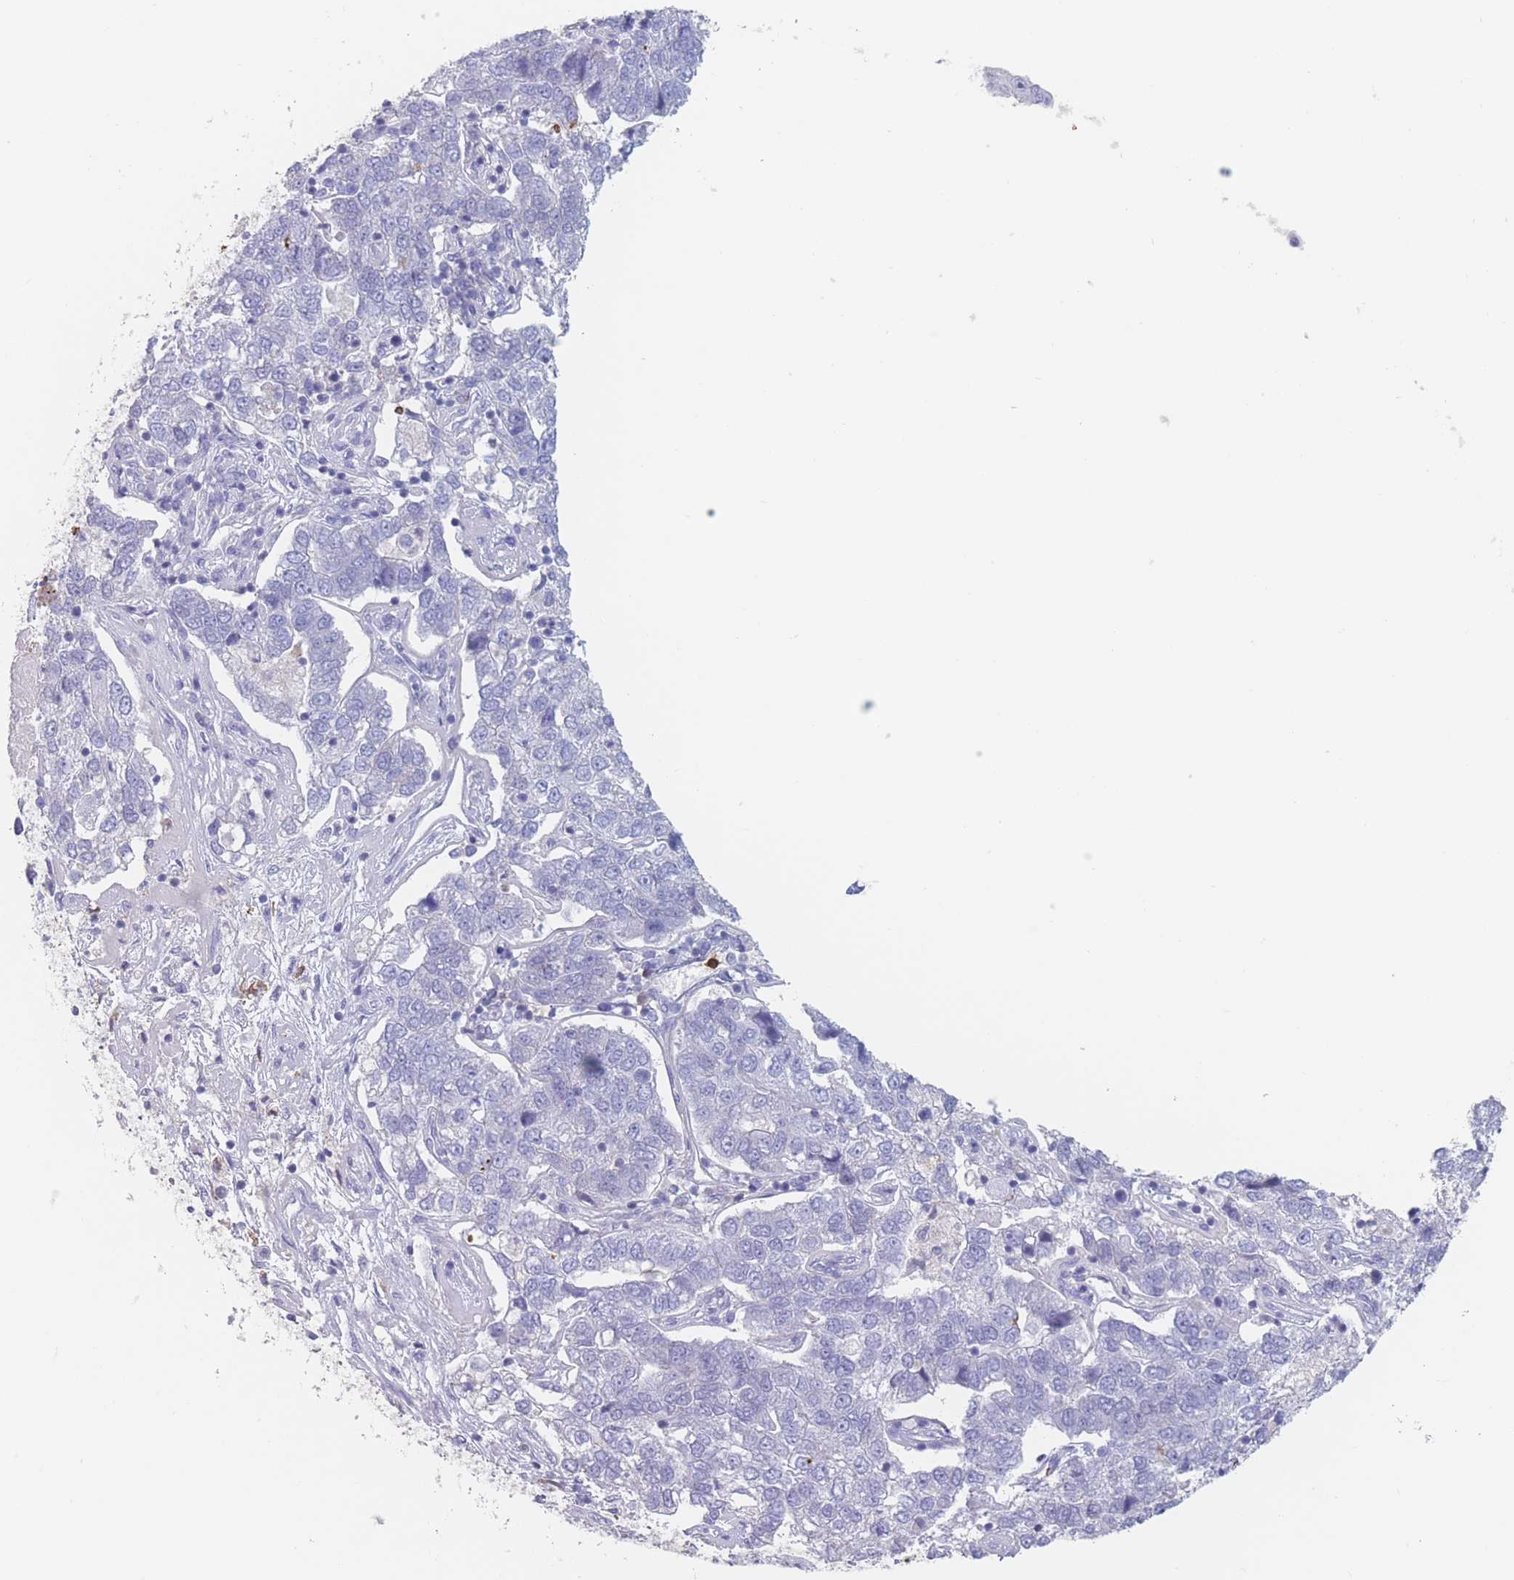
{"staining": {"intensity": "negative", "quantity": "none", "location": "none"}, "tissue": "pancreatic cancer", "cell_type": "Tumor cells", "image_type": "cancer", "snomed": [{"axis": "morphology", "description": "Adenocarcinoma, NOS"}, {"axis": "topography", "description": "Pancreas"}], "caption": "DAB (3,3'-diaminobenzidine) immunohistochemical staining of pancreatic cancer exhibits no significant staining in tumor cells. (Stains: DAB (3,3'-diaminobenzidine) immunohistochemistry with hematoxylin counter stain, Microscopy: brightfield microscopy at high magnification).", "gene": "ATP1A3", "patient": {"sex": "female", "age": 61}}